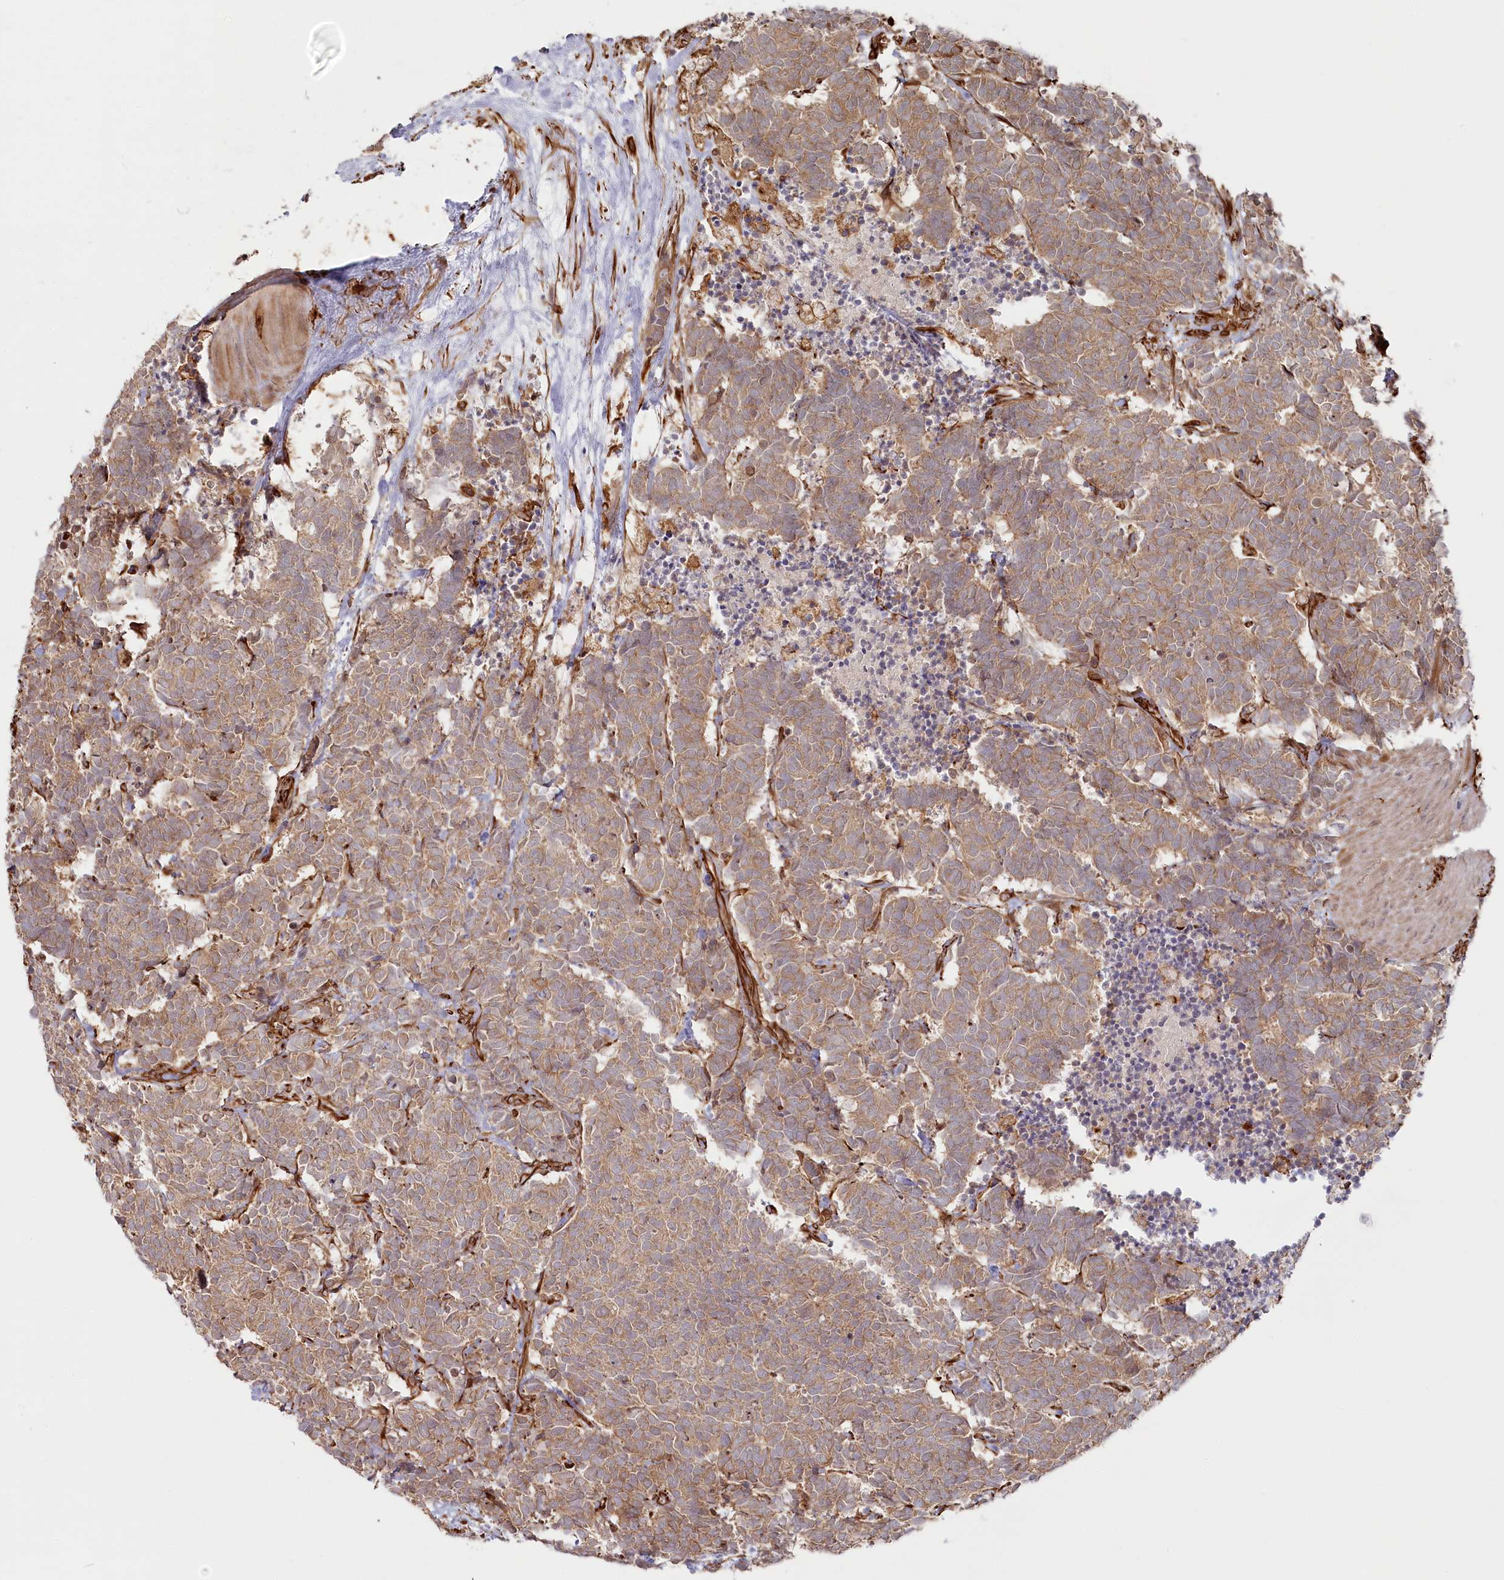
{"staining": {"intensity": "moderate", "quantity": ">75%", "location": "cytoplasmic/membranous"}, "tissue": "carcinoid", "cell_type": "Tumor cells", "image_type": "cancer", "snomed": [{"axis": "morphology", "description": "Carcinoma, NOS"}, {"axis": "morphology", "description": "Carcinoid, malignant, NOS"}, {"axis": "topography", "description": "Urinary bladder"}], "caption": "Protein expression analysis of malignant carcinoid shows moderate cytoplasmic/membranous staining in about >75% of tumor cells.", "gene": "TTC1", "patient": {"sex": "male", "age": 57}}